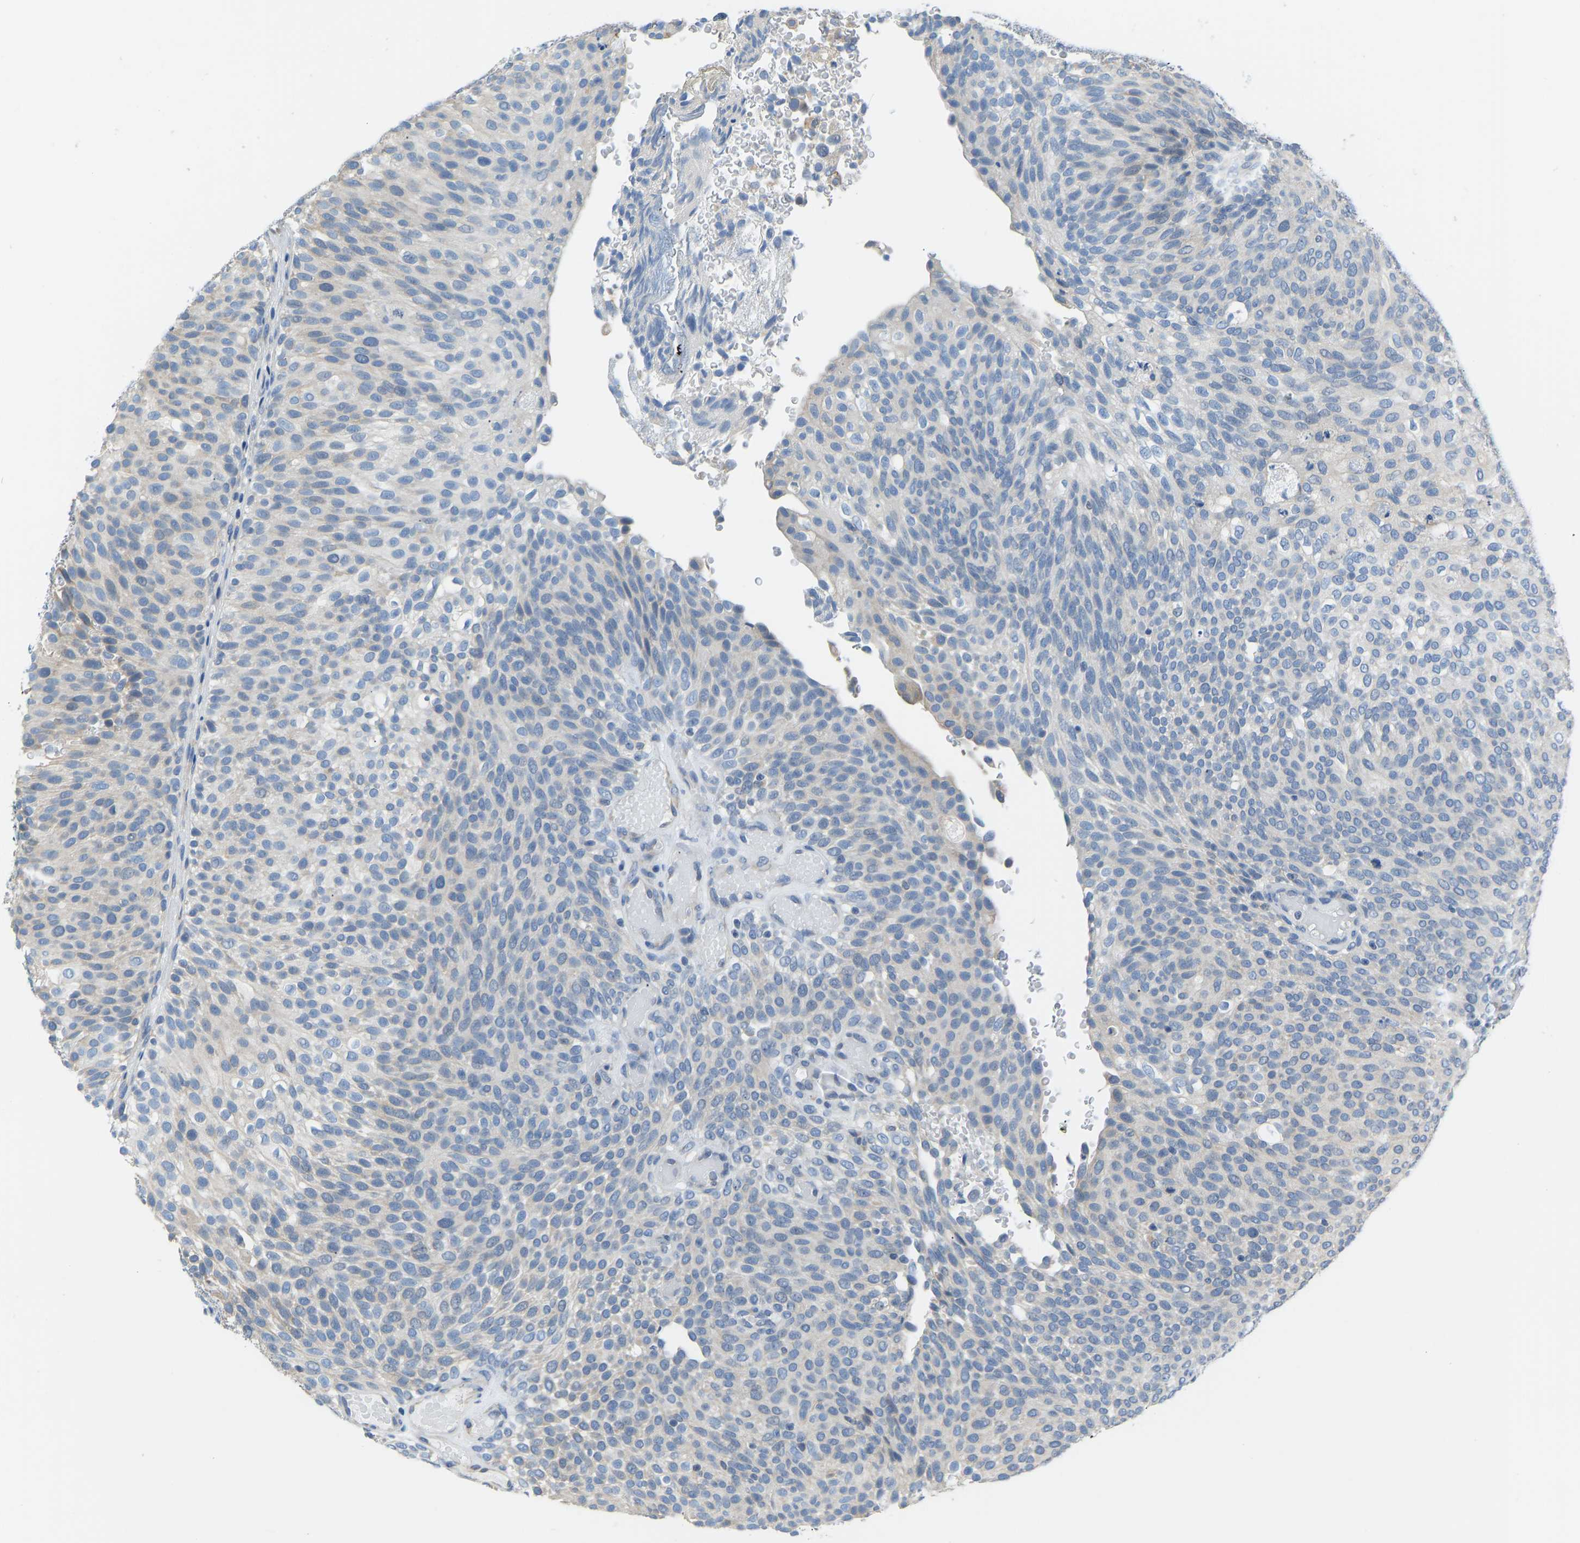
{"staining": {"intensity": "negative", "quantity": "none", "location": "none"}, "tissue": "urothelial cancer", "cell_type": "Tumor cells", "image_type": "cancer", "snomed": [{"axis": "morphology", "description": "Urothelial carcinoma, Low grade"}, {"axis": "topography", "description": "Urinary bladder"}], "caption": "IHC photomicrograph of neoplastic tissue: urothelial cancer stained with DAB (3,3'-diaminobenzidine) displays no significant protein positivity in tumor cells.", "gene": "VRK1", "patient": {"sex": "male", "age": 78}}